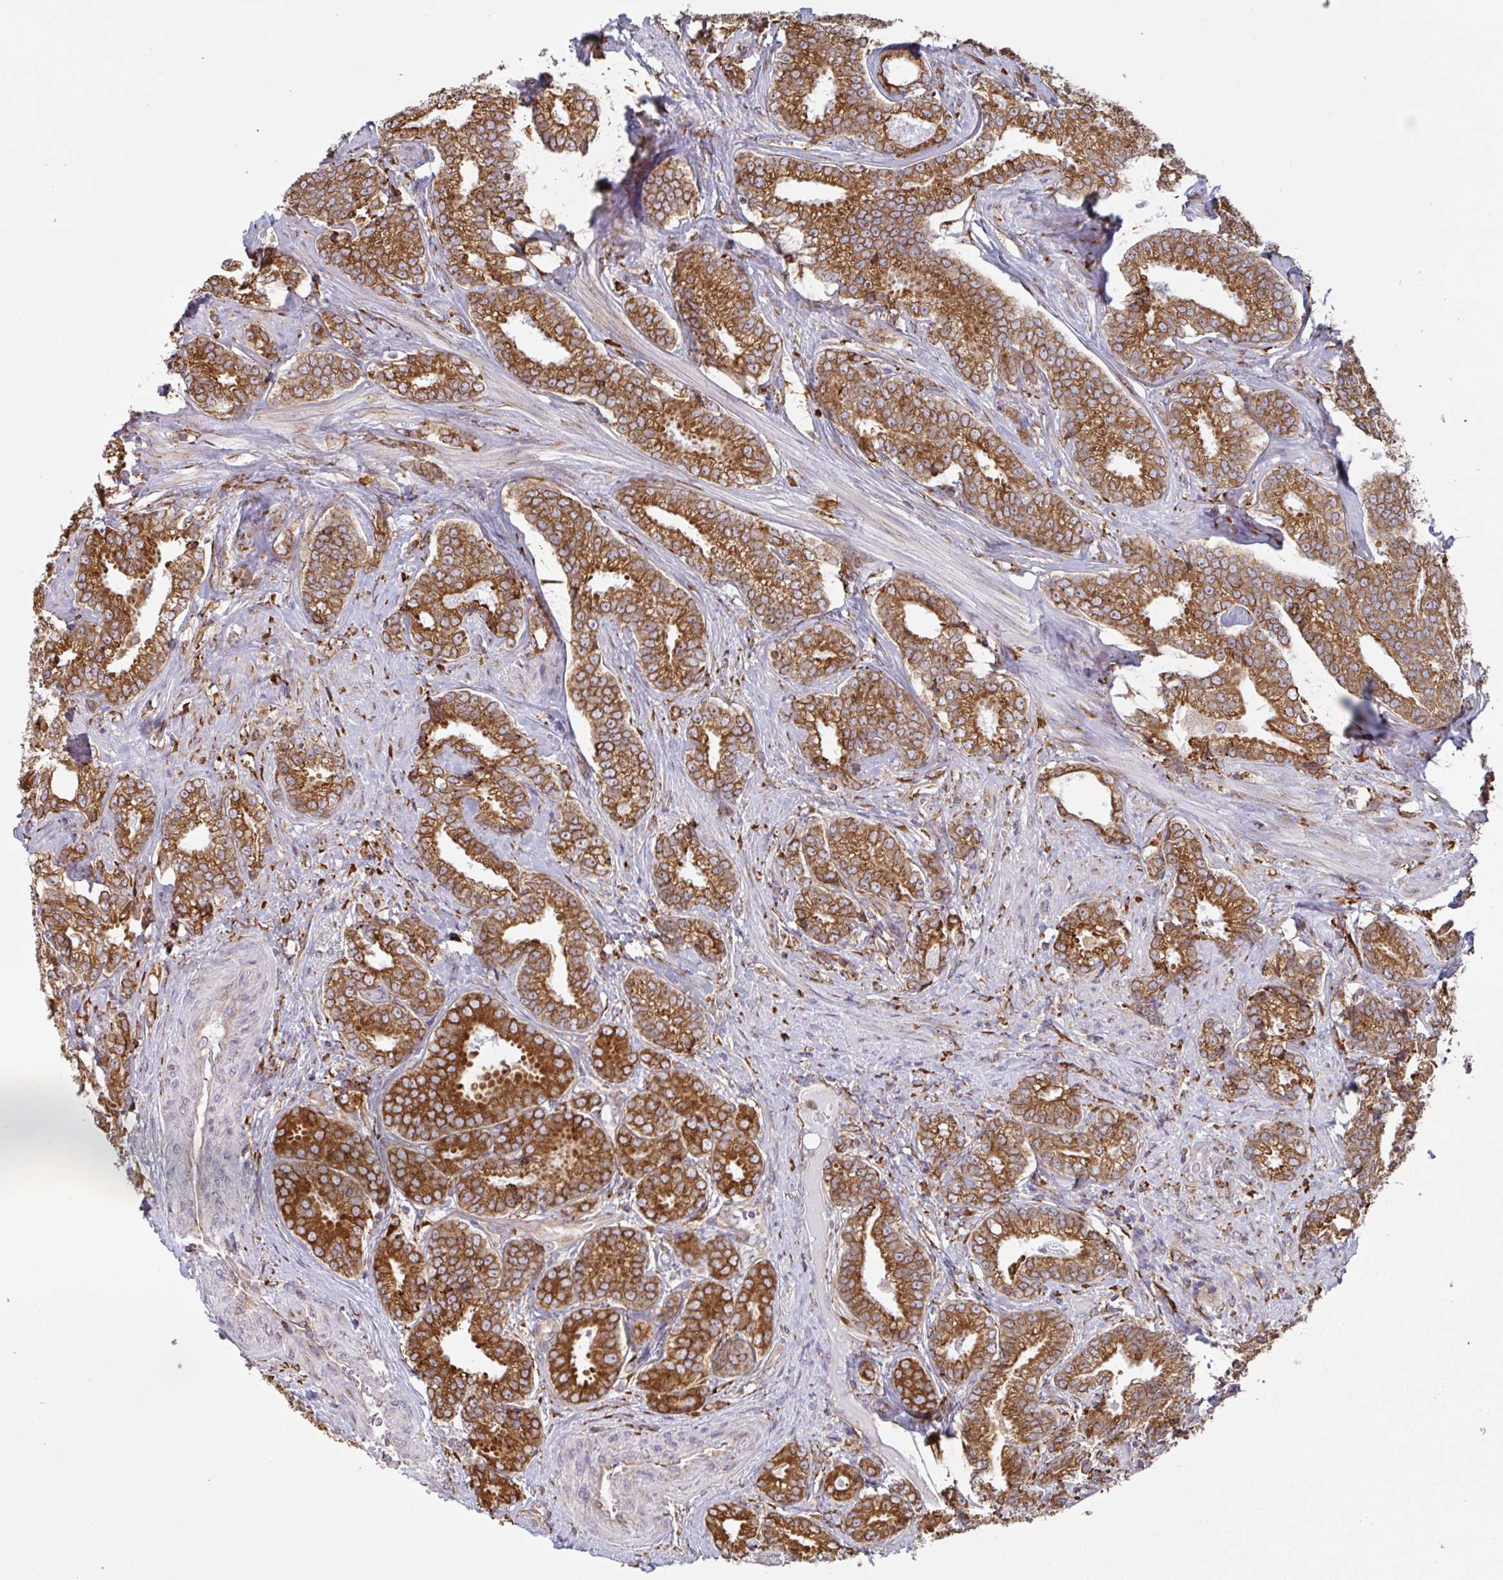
{"staining": {"intensity": "strong", "quantity": ">75%", "location": "cytoplasmic/membranous"}, "tissue": "prostate cancer", "cell_type": "Tumor cells", "image_type": "cancer", "snomed": [{"axis": "morphology", "description": "Adenocarcinoma, Low grade"}, {"axis": "topography", "description": "Prostate"}], "caption": "Protein expression analysis of prostate cancer shows strong cytoplasmic/membranous expression in approximately >75% of tumor cells. Using DAB (3,3'-diaminobenzidine) (brown) and hematoxylin (blue) stains, captured at high magnification using brightfield microscopy.", "gene": "DOK4", "patient": {"sex": "male", "age": 63}}